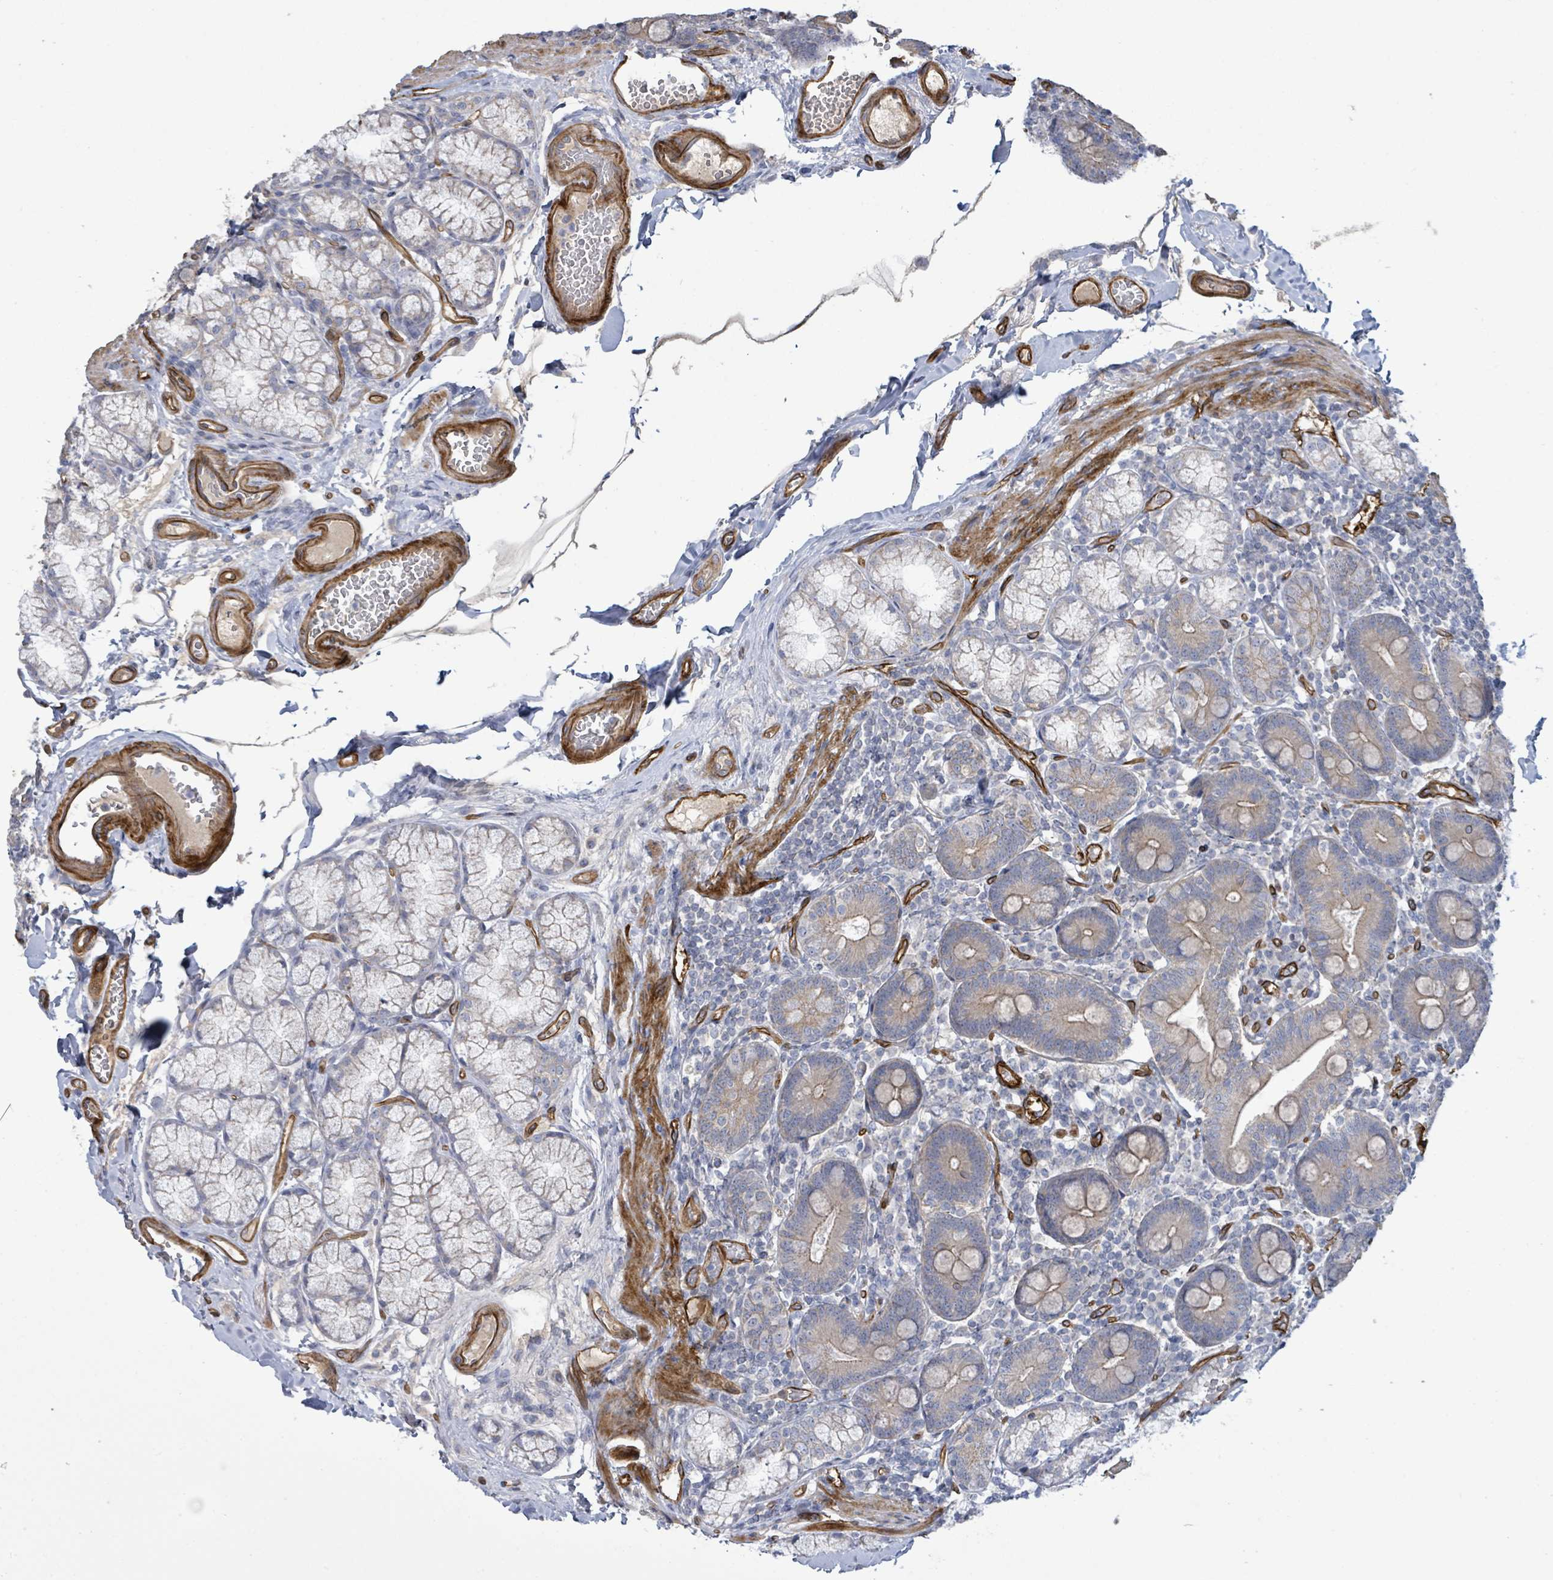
{"staining": {"intensity": "weak", "quantity": "25%-75%", "location": "cytoplasmic/membranous"}, "tissue": "duodenum", "cell_type": "Glandular cells", "image_type": "normal", "snomed": [{"axis": "morphology", "description": "Normal tissue, NOS"}, {"axis": "topography", "description": "Duodenum"}], "caption": "Immunohistochemical staining of unremarkable duodenum reveals weak cytoplasmic/membranous protein positivity in about 25%-75% of glandular cells. The protein is shown in brown color, while the nuclei are stained blue.", "gene": "KANK3", "patient": {"sex": "female", "age": 67}}